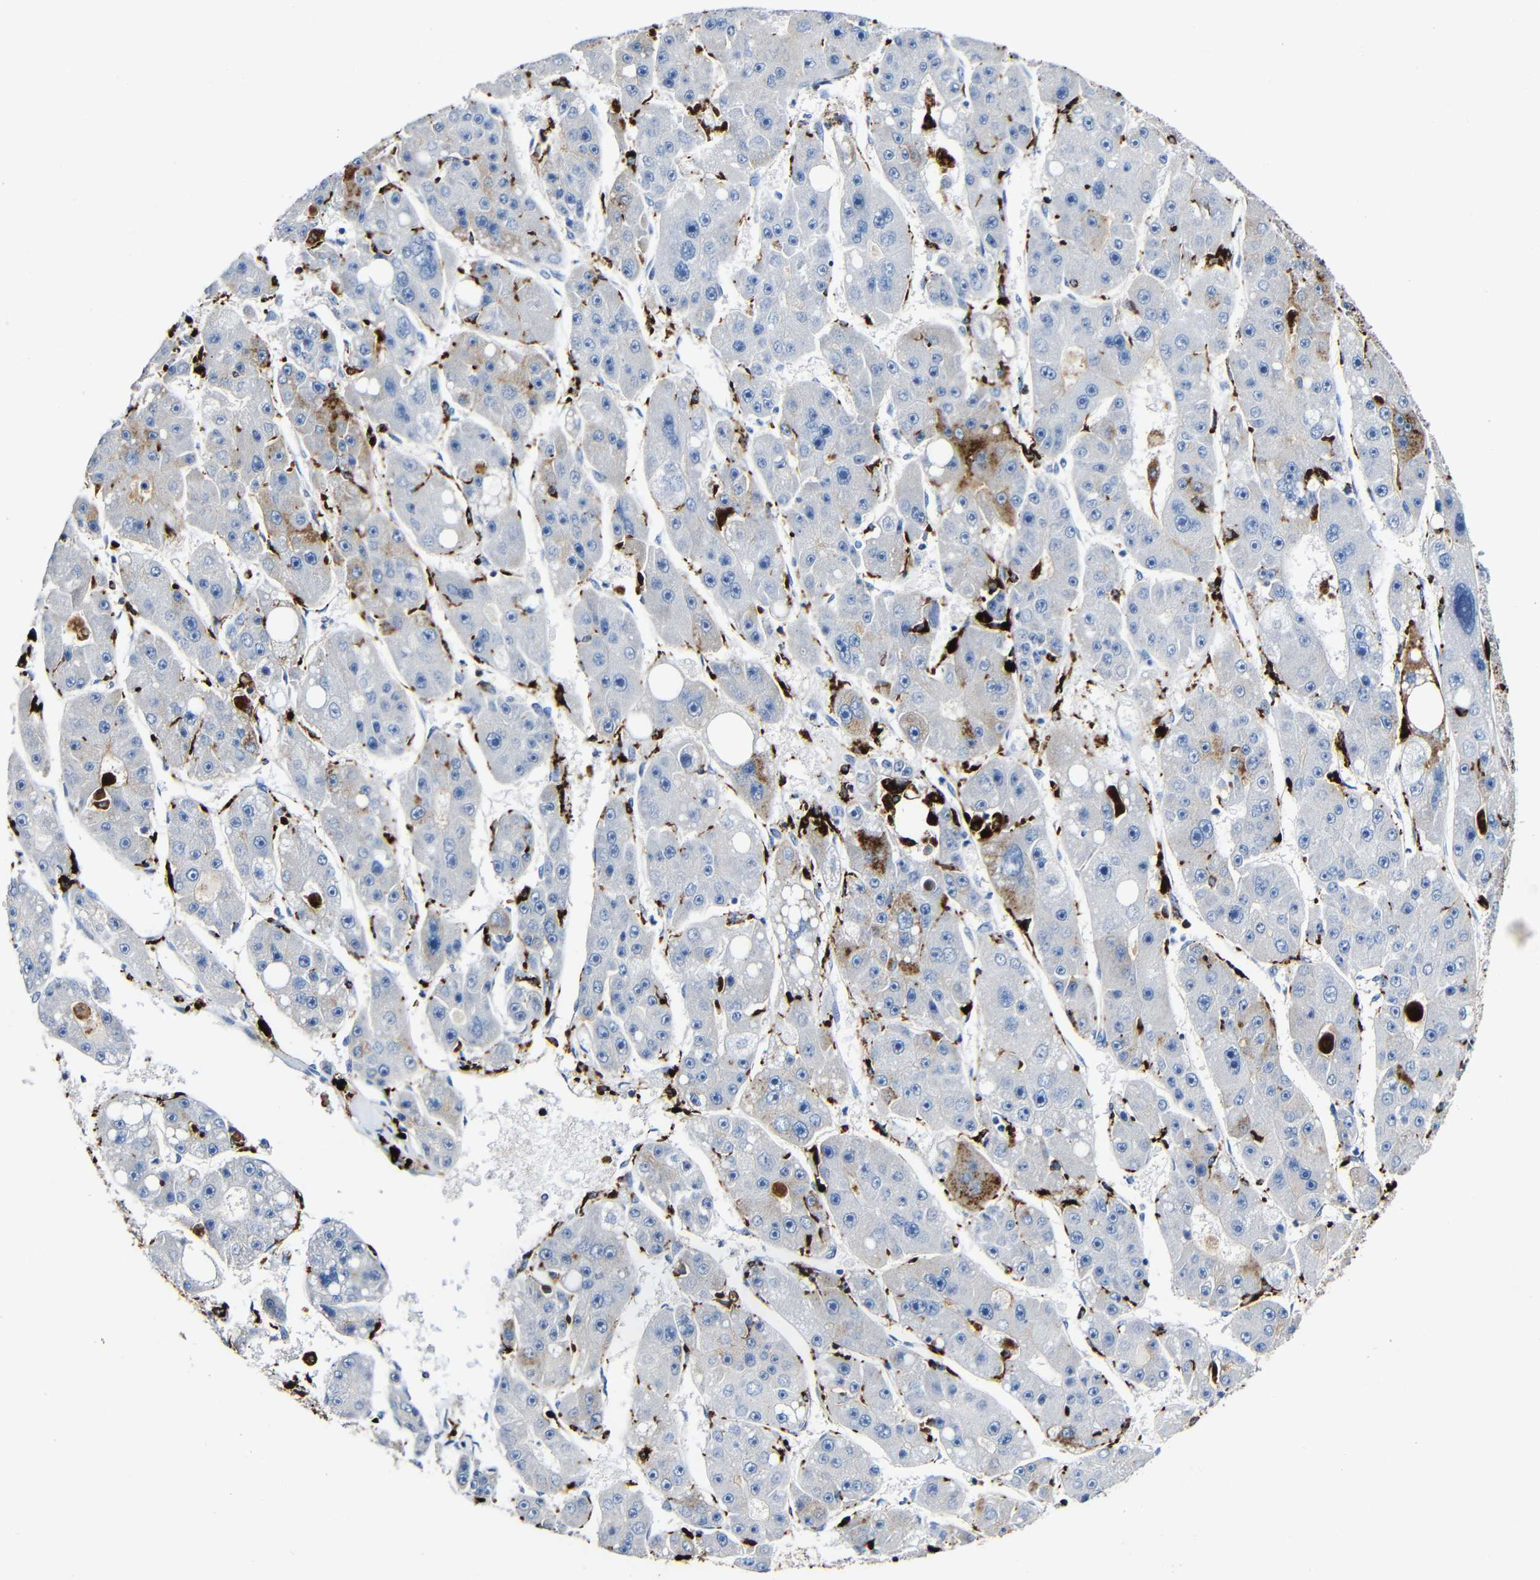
{"staining": {"intensity": "moderate", "quantity": "<25%", "location": "cytoplasmic/membranous"}, "tissue": "liver cancer", "cell_type": "Tumor cells", "image_type": "cancer", "snomed": [{"axis": "morphology", "description": "Carcinoma, Hepatocellular, NOS"}, {"axis": "topography", "description": "Liver"}], "caption": "Liver hepatocellular carcinoma stained with IHC demonstrates moderate cytoplasmic/membranous staining in approximately <25% of tumor cells. The staining was performed using DAB to visualize the protein expression in brown, while the nuclei were stained in blue with hematoxylin (Magnification: 20x).", "gene": "HLA-DMA", "patient": {"sex": "female", "age": 61}}